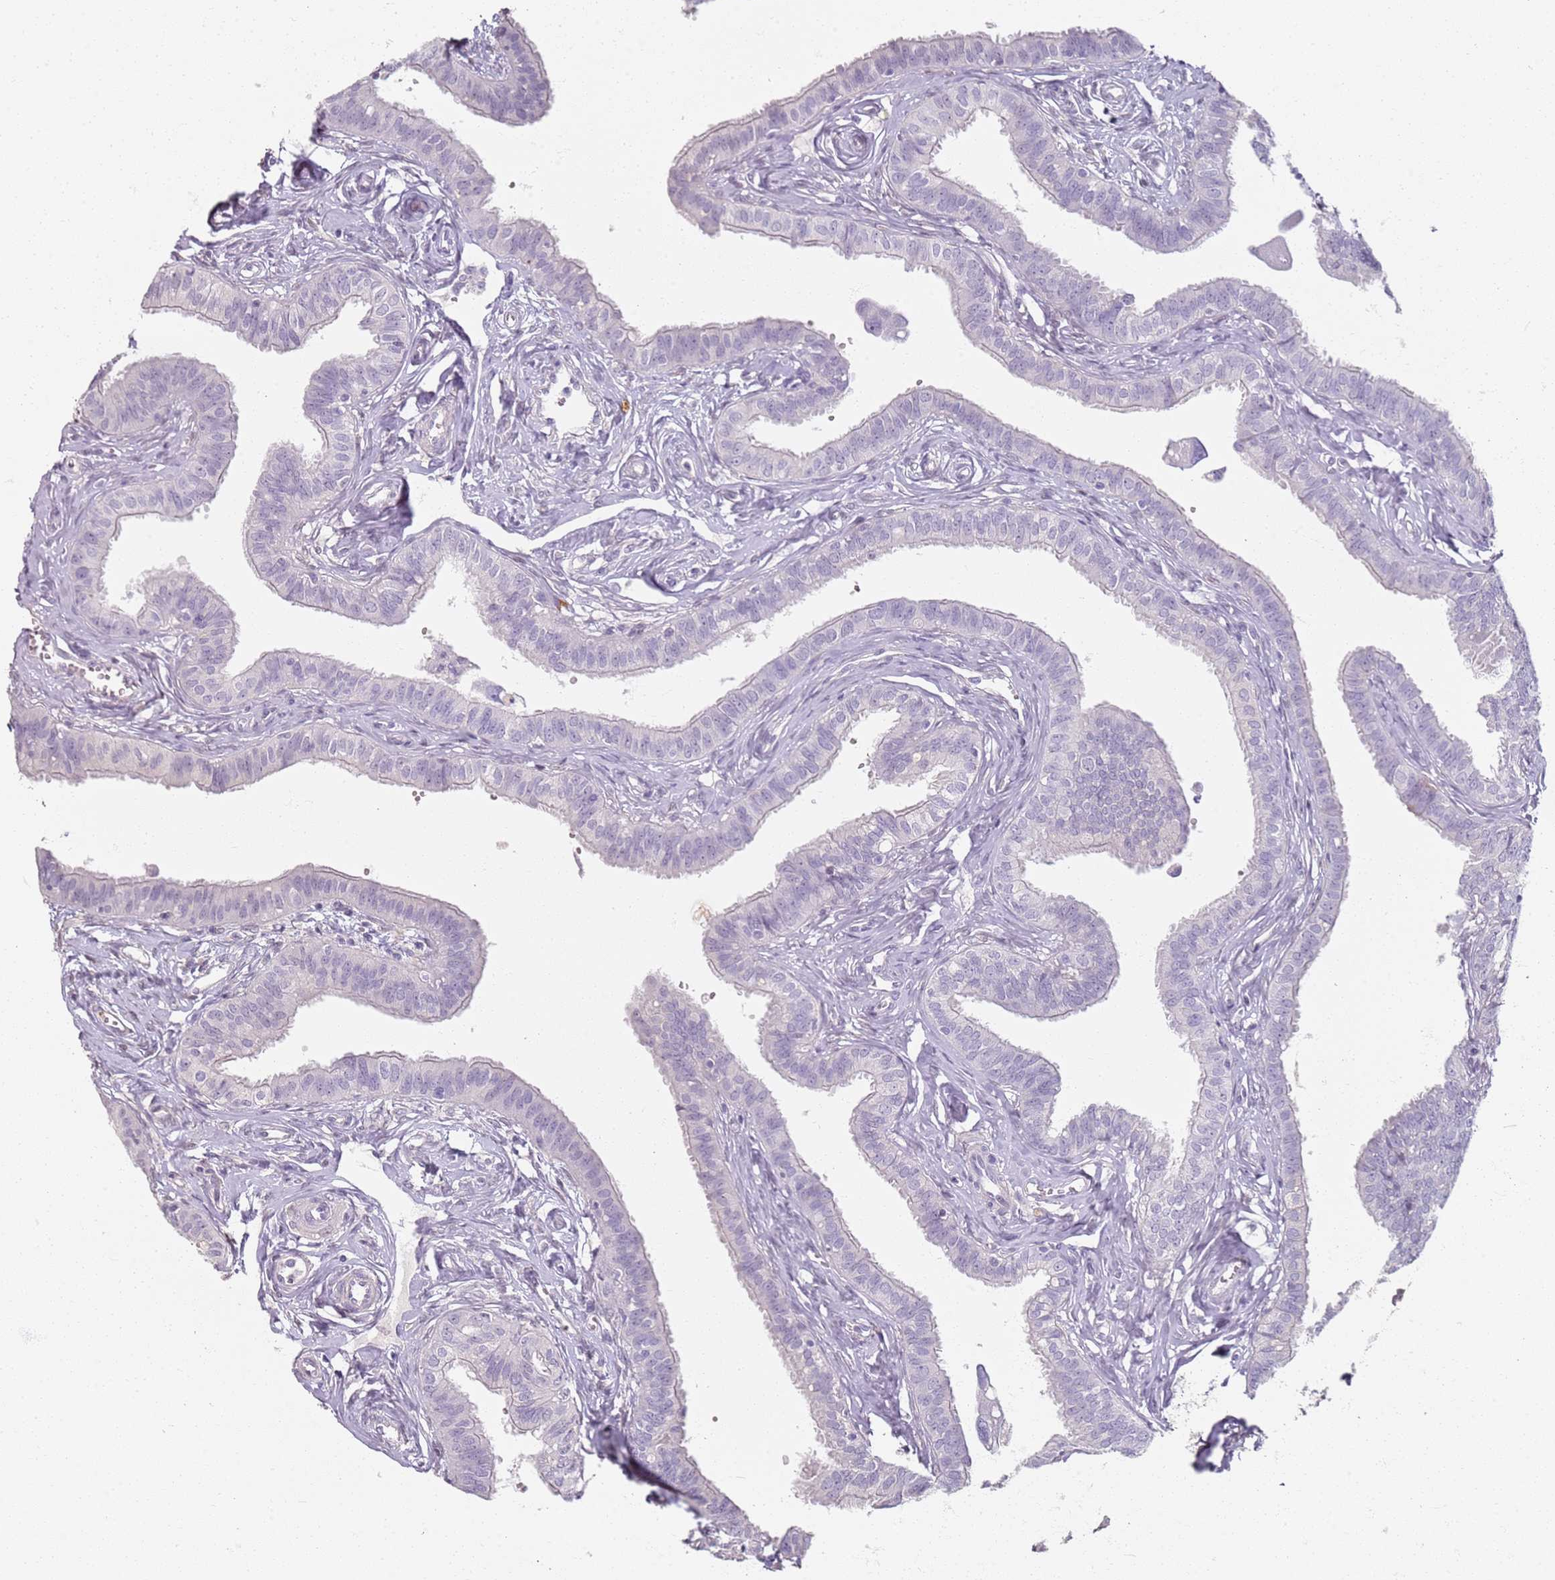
{"staining": {"intensity": "negative", "quantity": "none", "location": "none"}, "tissue": "fallopian tube", "cell_type": "Glandular cells", "image_type": "normal", "snomed": [{"axis": "morphology", "description": "Normal tissue, NOS"}, {"axis": "morphology", "description": "Carcinoma, NOS"}, {"axis": "topography", "description": "Fallopian tube"}, {"axis": "topography", "description": "Ovary"}], "caption": "This is a micrograph of immunohistochemistry staining of benign fallopian tube, which shows no staining in glandular cells. (DAB (3,3'-diaminobenzidine) immunohistochemistry (IHC), high magnification).", "gene": "CD40LG", "patient": {"sex": "female", "age": 59}}